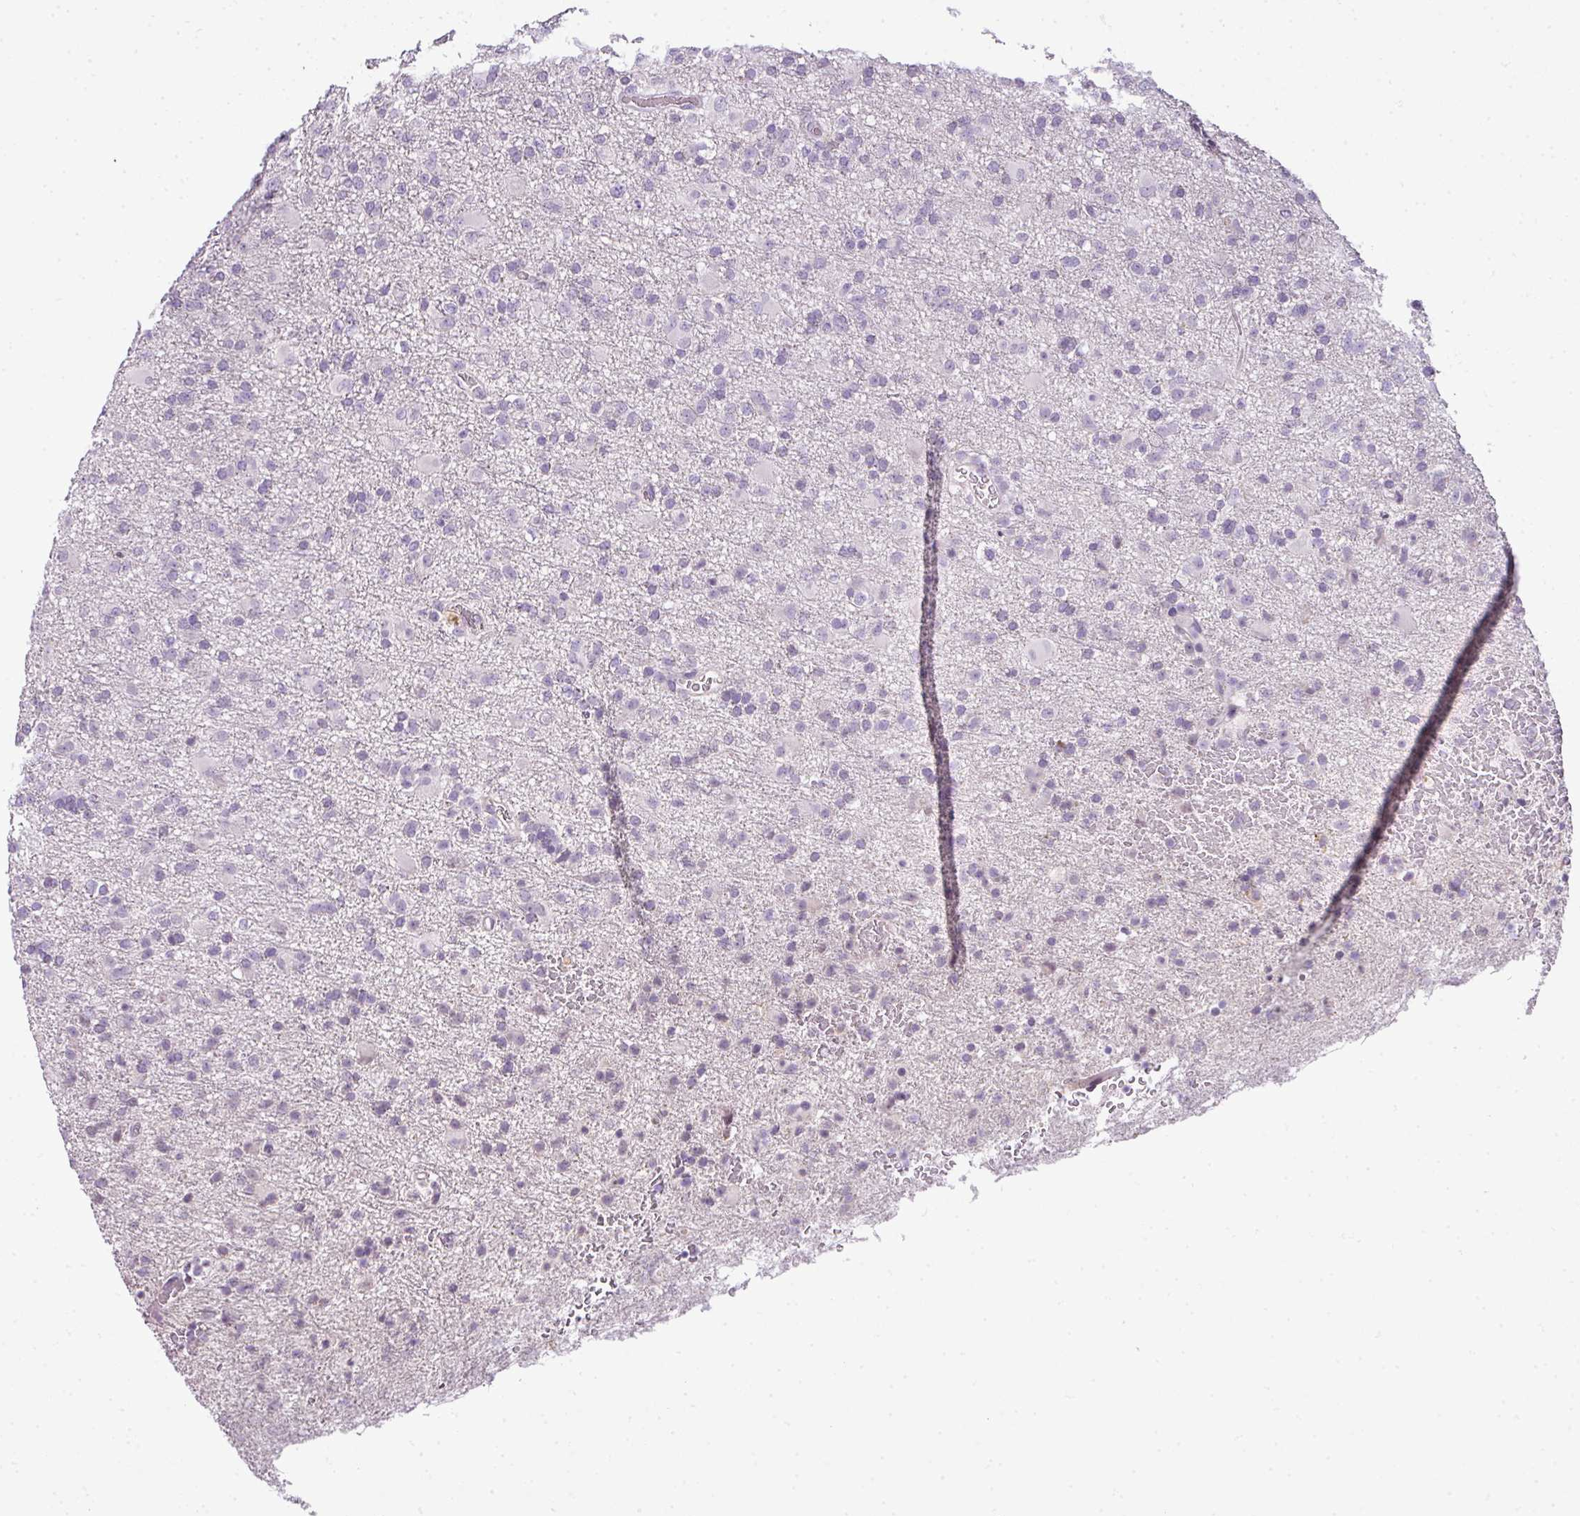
{"staining": {"intensity": "negative", "quantity": "none", "location": "none"}, "tissue": "glioma", "cell_type": "Tumor cells", "image_type": "cancer", "snomed": [{"axis": "morphology", "description": "Glioma, malignant, Low grade"}, {"axis": "topography", "description": "Brain"}], "caption": "Histopathology image shows no significant protein expression in tumor cells of malignant glioma (low-grade).", "gene": "TEX30", "patient": {"sex": "male", "age": 65}}